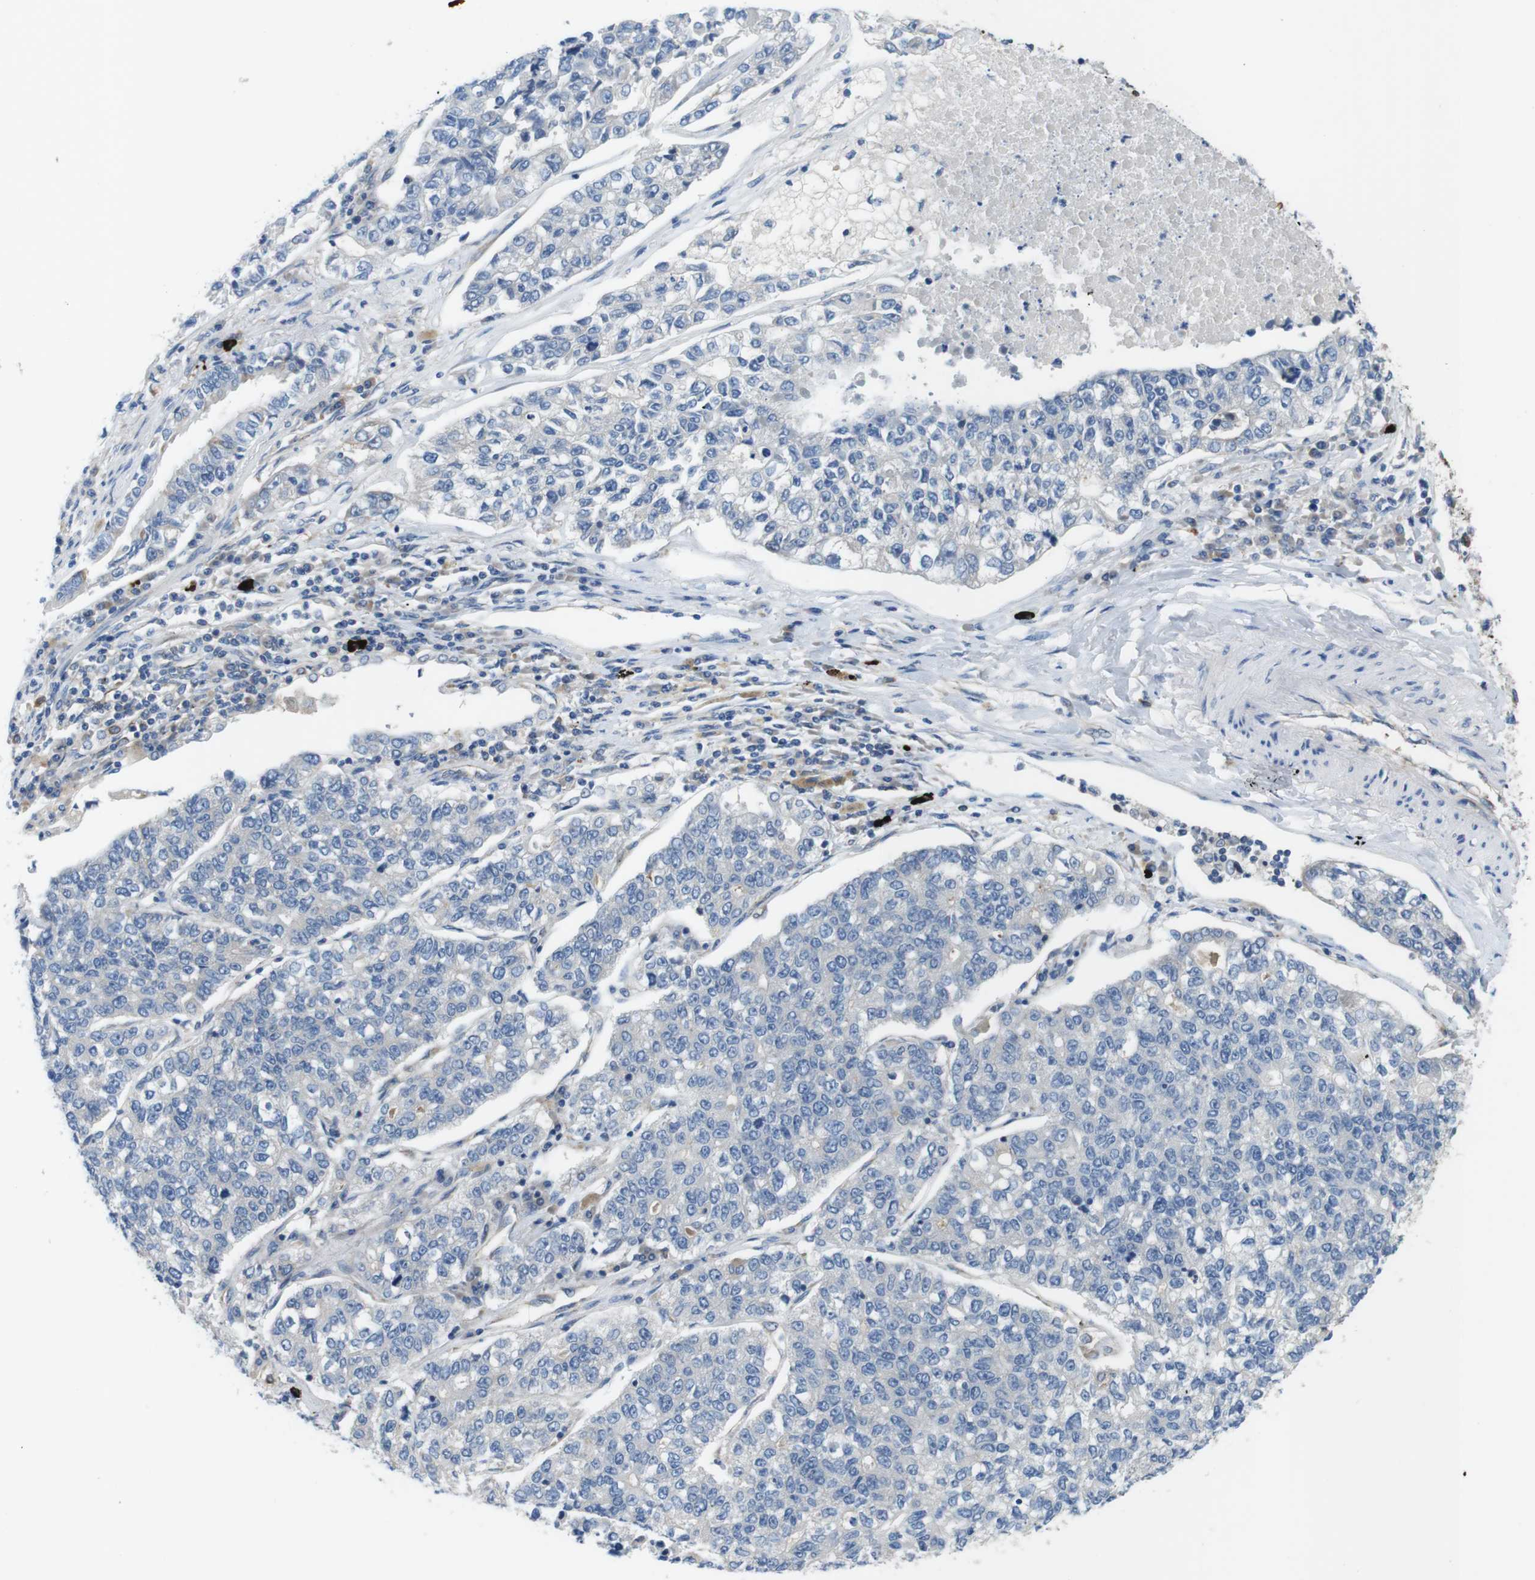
{"staining": {"intensity": "negative", "quantity": "none", "location": "none"}, "tissue": "lung cancer", "cell_type": "Tumor cells", "image_type": "cancer", "snomed": [{"axis": "morphology", "description": "Adenocarcinoma, NOS"}, {"axis": "topography", "description": "Lung"}], "caption": "IHC of human lung cancer shows no staining in tumor cells.", "gene": "DCLK1", "patient": {"sex": "male", "age": 49}}